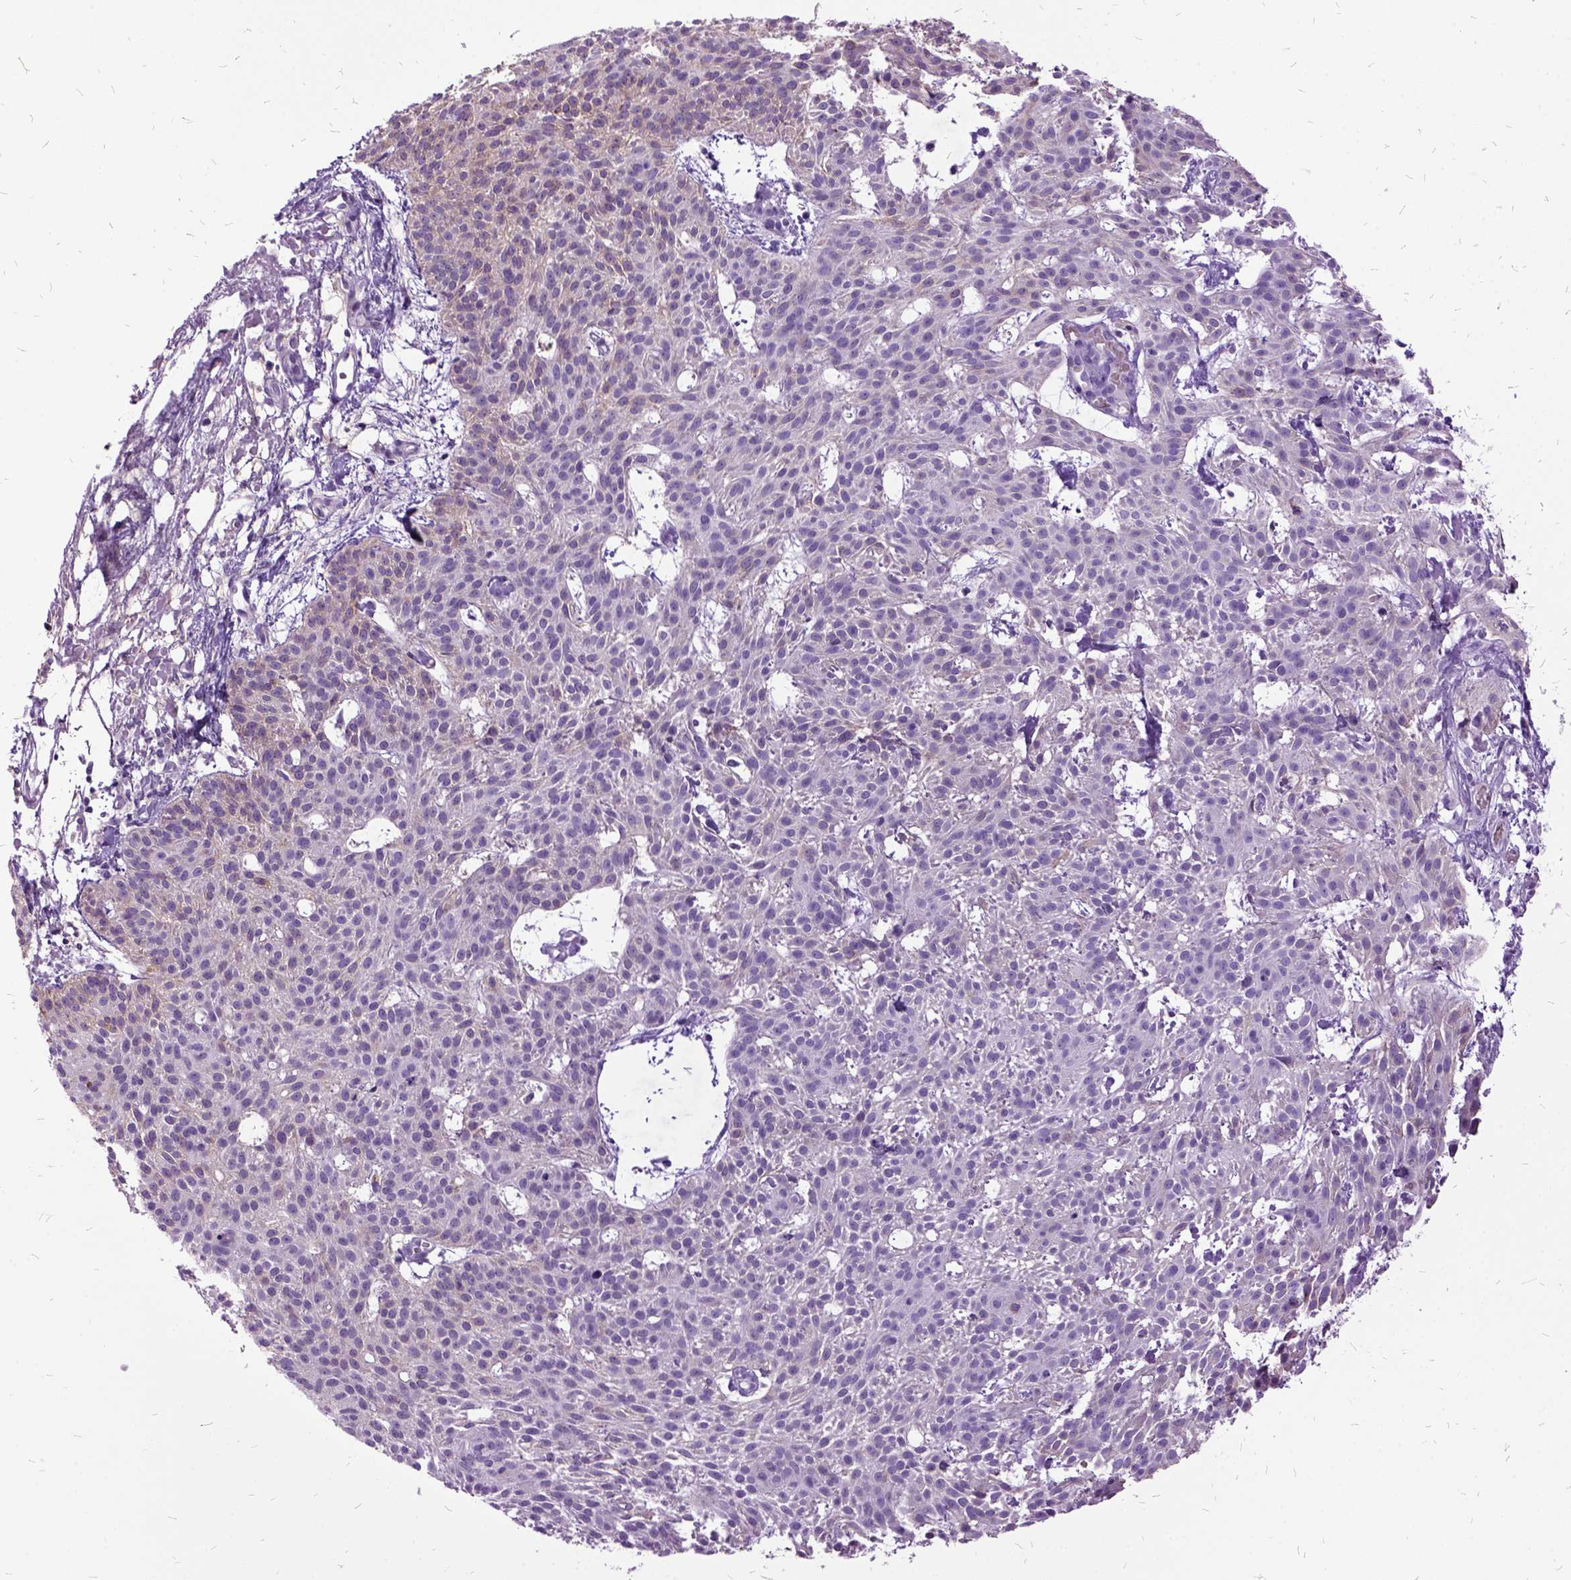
{"staining": {"intensity": "negative", "quantity": "none", "location": "none"}, "tissue": "skin cancer", "cell_type": "Tumor cells", "image_type": "cancer", "snomed": [{"axis": "morphology", "description": "Basal cell carcinoma"}, {"axis": "topography", "description": "Skin"}], "caption": "The image displays no significant positivity in tumor cells of basal cell carcinoma (skin). Brightfield microscopy of IHC stained with DAB (3,3'-diaminobenzidine) (brown) and hematoxylin (blue), captured at high magnification.", "gene": "MME", "patient": {"sex": "female", "age": 78}}